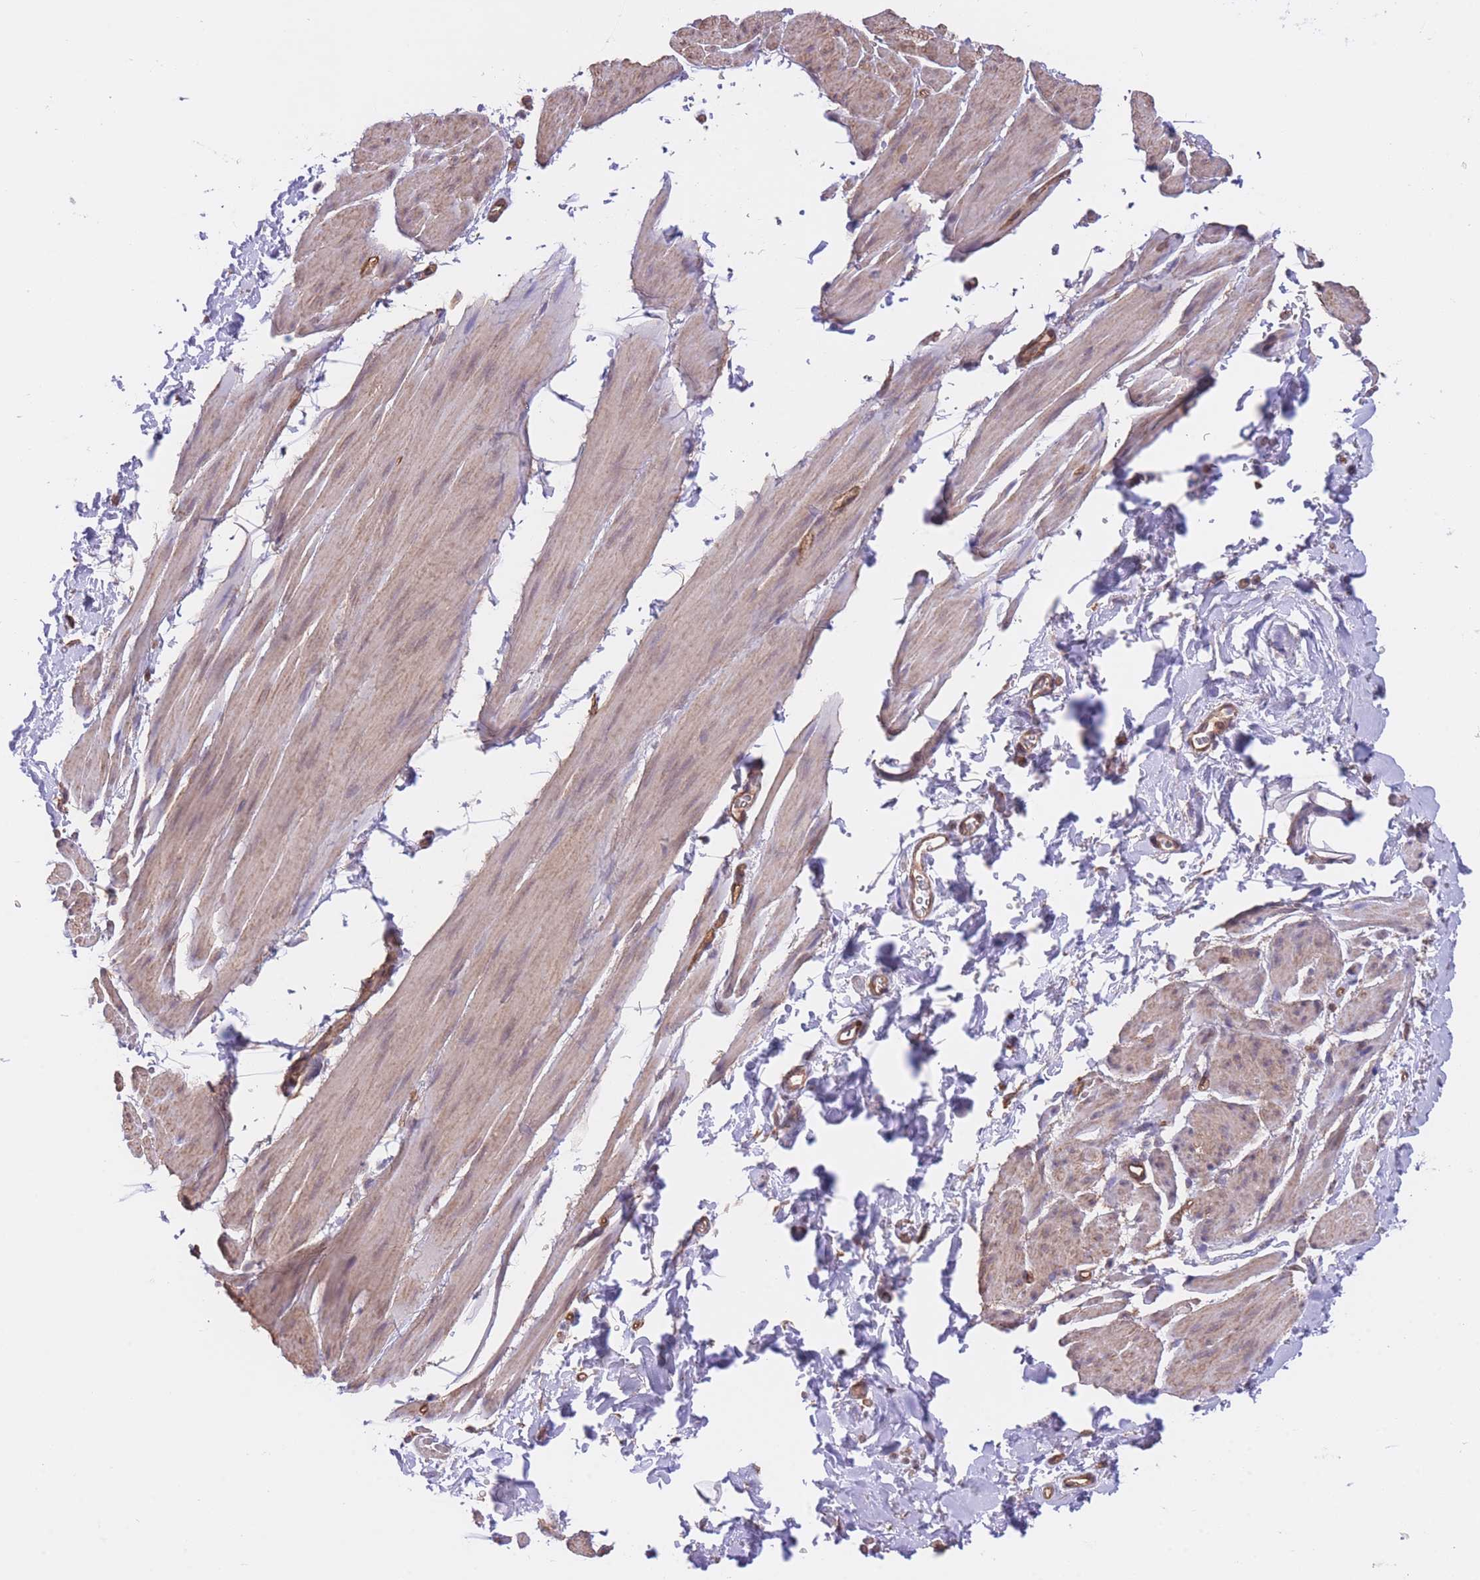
{"staining": {"intensity": "moderate", "quantity": "25%-75%", "location": "cytoplasmic/membranous"}, "tissue": "smooth muscle", "cell_type": "Smooth muscle cells", "image_type": "normal", "snomed": [{"axis": "morphology", "description": "Normal tissue, NOS"}, {"axis": "topography", "description": "Smooth muscle"}, {"axis": "topography", "description": "Peripheral nerve tissue"}], "caption": "The histopathology image exhibits immunohistochemical staining of benign smooth muscle. There is moderate cytoplasmic/membranous expression is present in about 25%-75% of smooth muscle cells.", "gene": "QTRT1", "patient": {"sex": "male", "age": 69}}